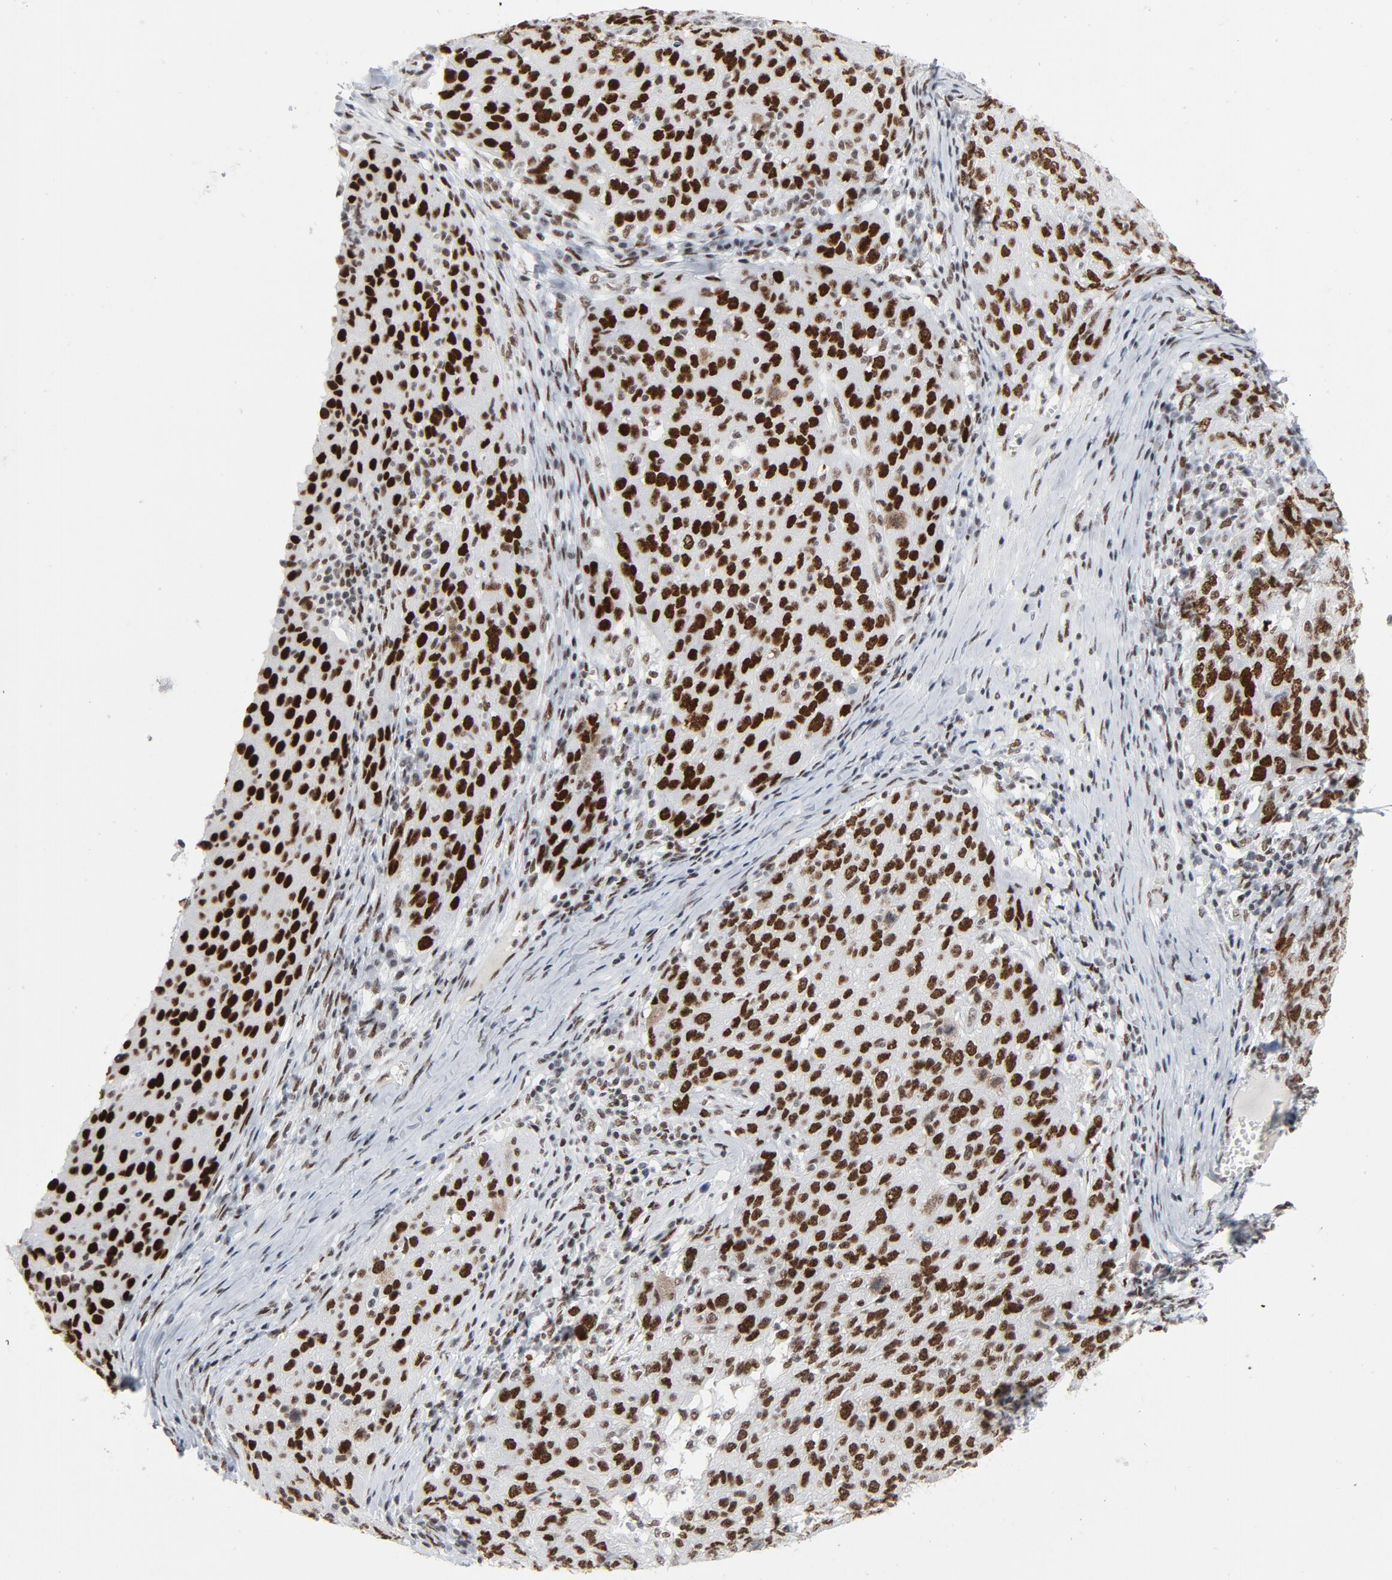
{"staining": {"intensity": "strong", "quantity": ">75%", "location": "nuclear"}, "tissue": "ovarian cancer", "cell_type": "Tumor cells", "image_type": "cancer", "snomed": [{"axis": "morphology", "description": "Carcinoma, endometroid"}, {"axis": "topography", "description": "Ovary"}], "caption": "A histopathology image showing strong nuclear expression in about >75% of tumor cells in ovarian endometroid carcinoma, as visualized by brown immunohistochemical staining.", "gene": "HSF1", "patient": {"sex": "female", "age": 50}}